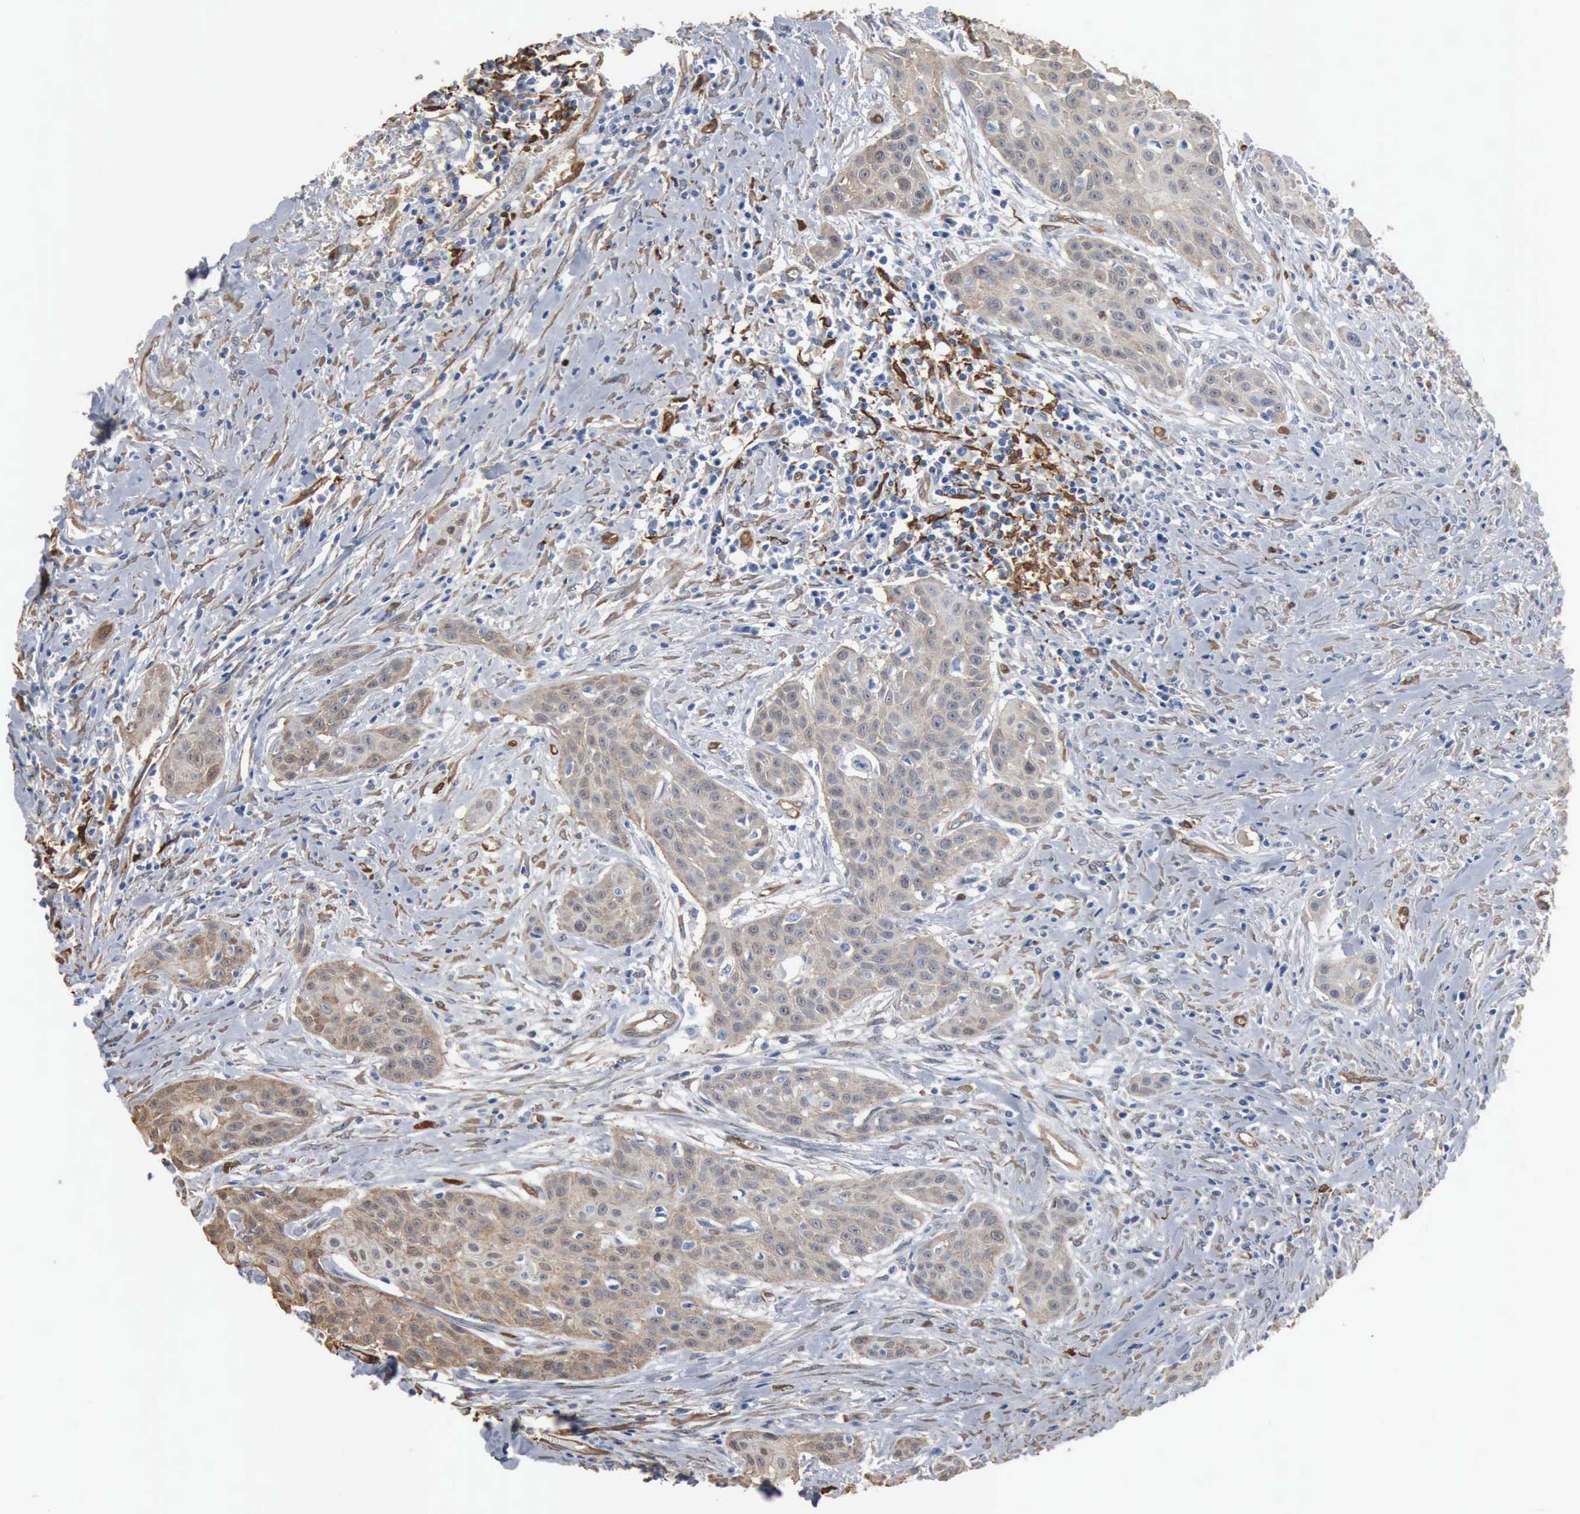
{"staining": {"intensity": "moderate", "quantity": "25%-75%", "location": "cytoplasmic/membranous"}, "tissue": "head and neck cancer", "cell_type": "Tumor cells", "image_type": "cancer", "snomed": [{"axis": "morphology", "description": "Squamous cell carcinoma, NOS"}, {"axis": "morphology", "description": "Squamous cell carcinoma, metastatic, NOS"}, {"axis": "topography", "description": "Lymph node"}, {"axis": "topography", "description": "Salivary gland"}, {"axis": "topography", "description": "Head-Neck"}], "caption": "Protein staining of head and neck metastatic squamous cell carcinoma tissue shows moderate cytoplasmic/membranous expression in approximately 25%-75% of tumor cells. The protein is shown in brown color, while the nuclei are stained blue.", "gene": "FSCN1", "patient": {"sex": "female", "age": 74}}